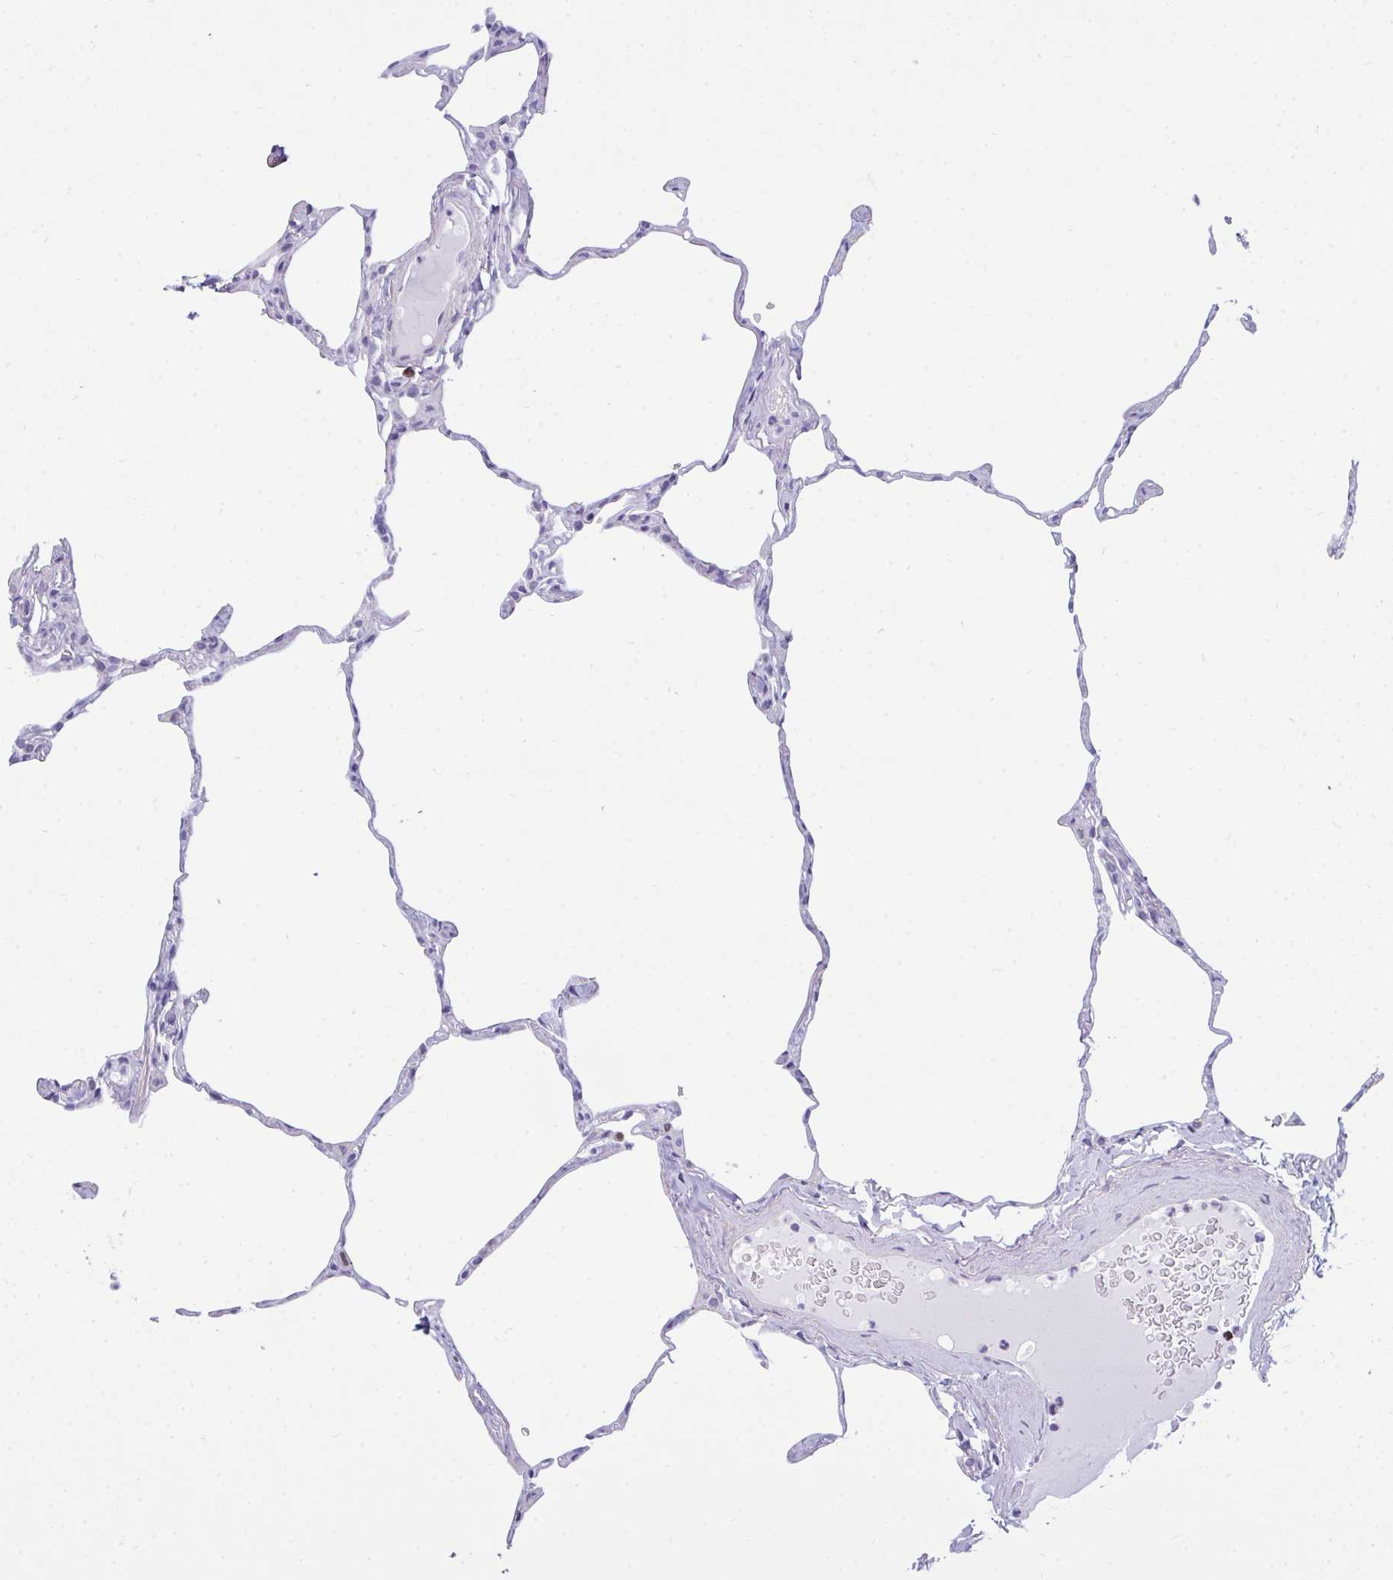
{"staining": {"intensity": "negative", "quantity": "none", "location": "none"}, "tissue": "lung", "cell_type": "Alveolar cells", "image_type": "normal", "snomed": [{"axis": "morphology", "description": "Normal tissue, NOS"}, {"axis": "topography", "description": "Lung"}], "caption": "Immunohistochemistry (IHC) of normal human lung reveals no expression in alveolar cells. The staining is performed using DAB (3,3'-diaminobenzidine) brown chromogen with nuclei counter-stained in using hematoxylin.", "gene": "SUZ12", "patient": {"sex": "male", "age": 65}}